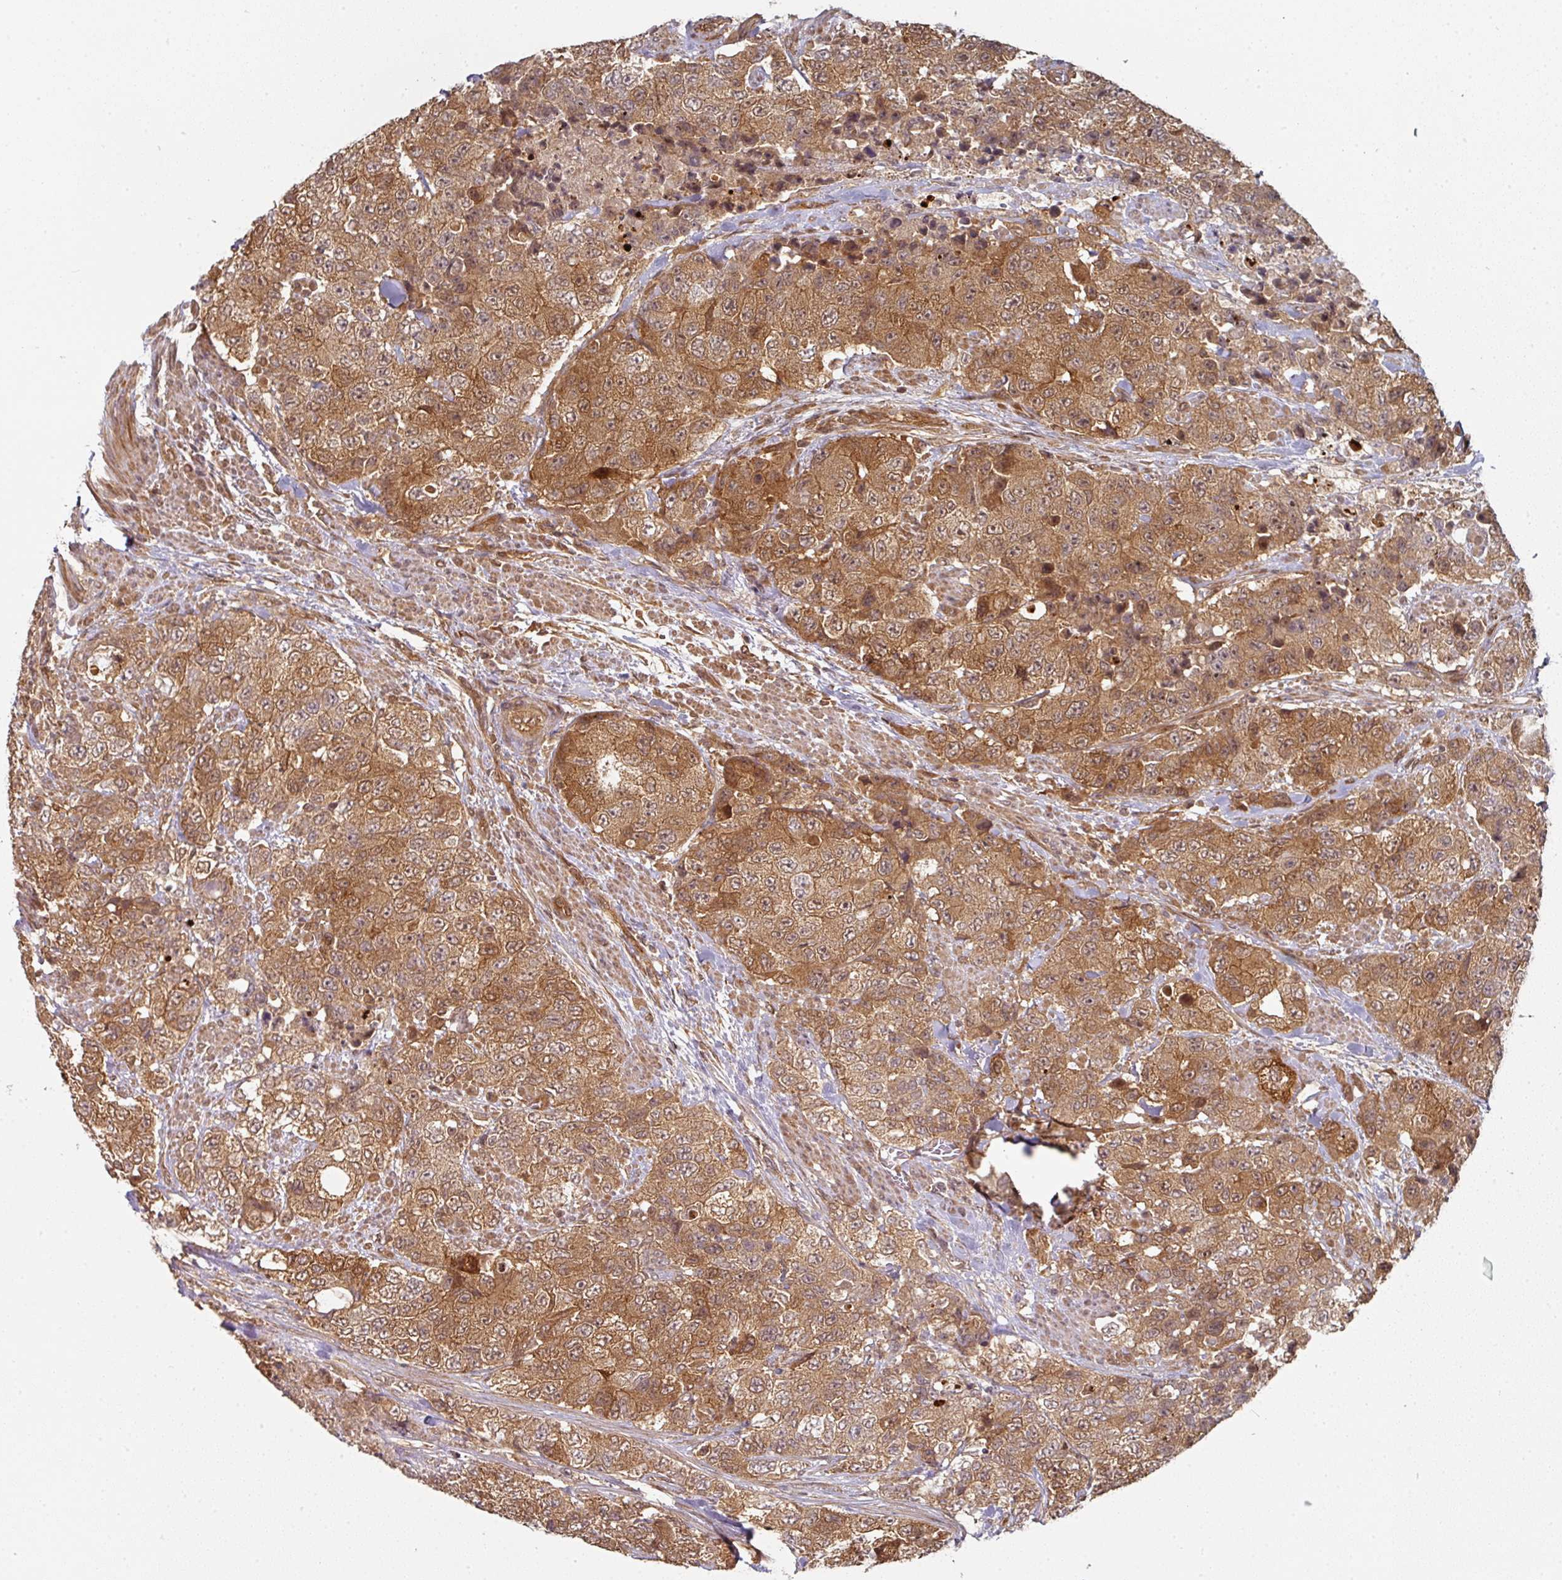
{"staining": {"intensity": "moderate", "quantity": ">75%", "location": "cytoplasmic/membranous"}, "tissue": "urothelial cancer", "cell_type": "Tumor cells", "image_type": "cancer", "snomed": [{"axis": "morphology", "description": "Urothelial carcinoma, High grade"}, {"axis": "topography", "description": "Urinary bladder"}], "caption": "Immunohistochemistry (IHC) image of neoplastic tissue: urothelial cancer stained using IHC reveals medium levels of moderate protein expression localized specifically in the cytoplasmic/membranous of tumor cells, appearing as a cytoplasmic/membranous brown color.", "gene": "EIF4EBP2", "patient": {"sex": "female", "age": 78}}